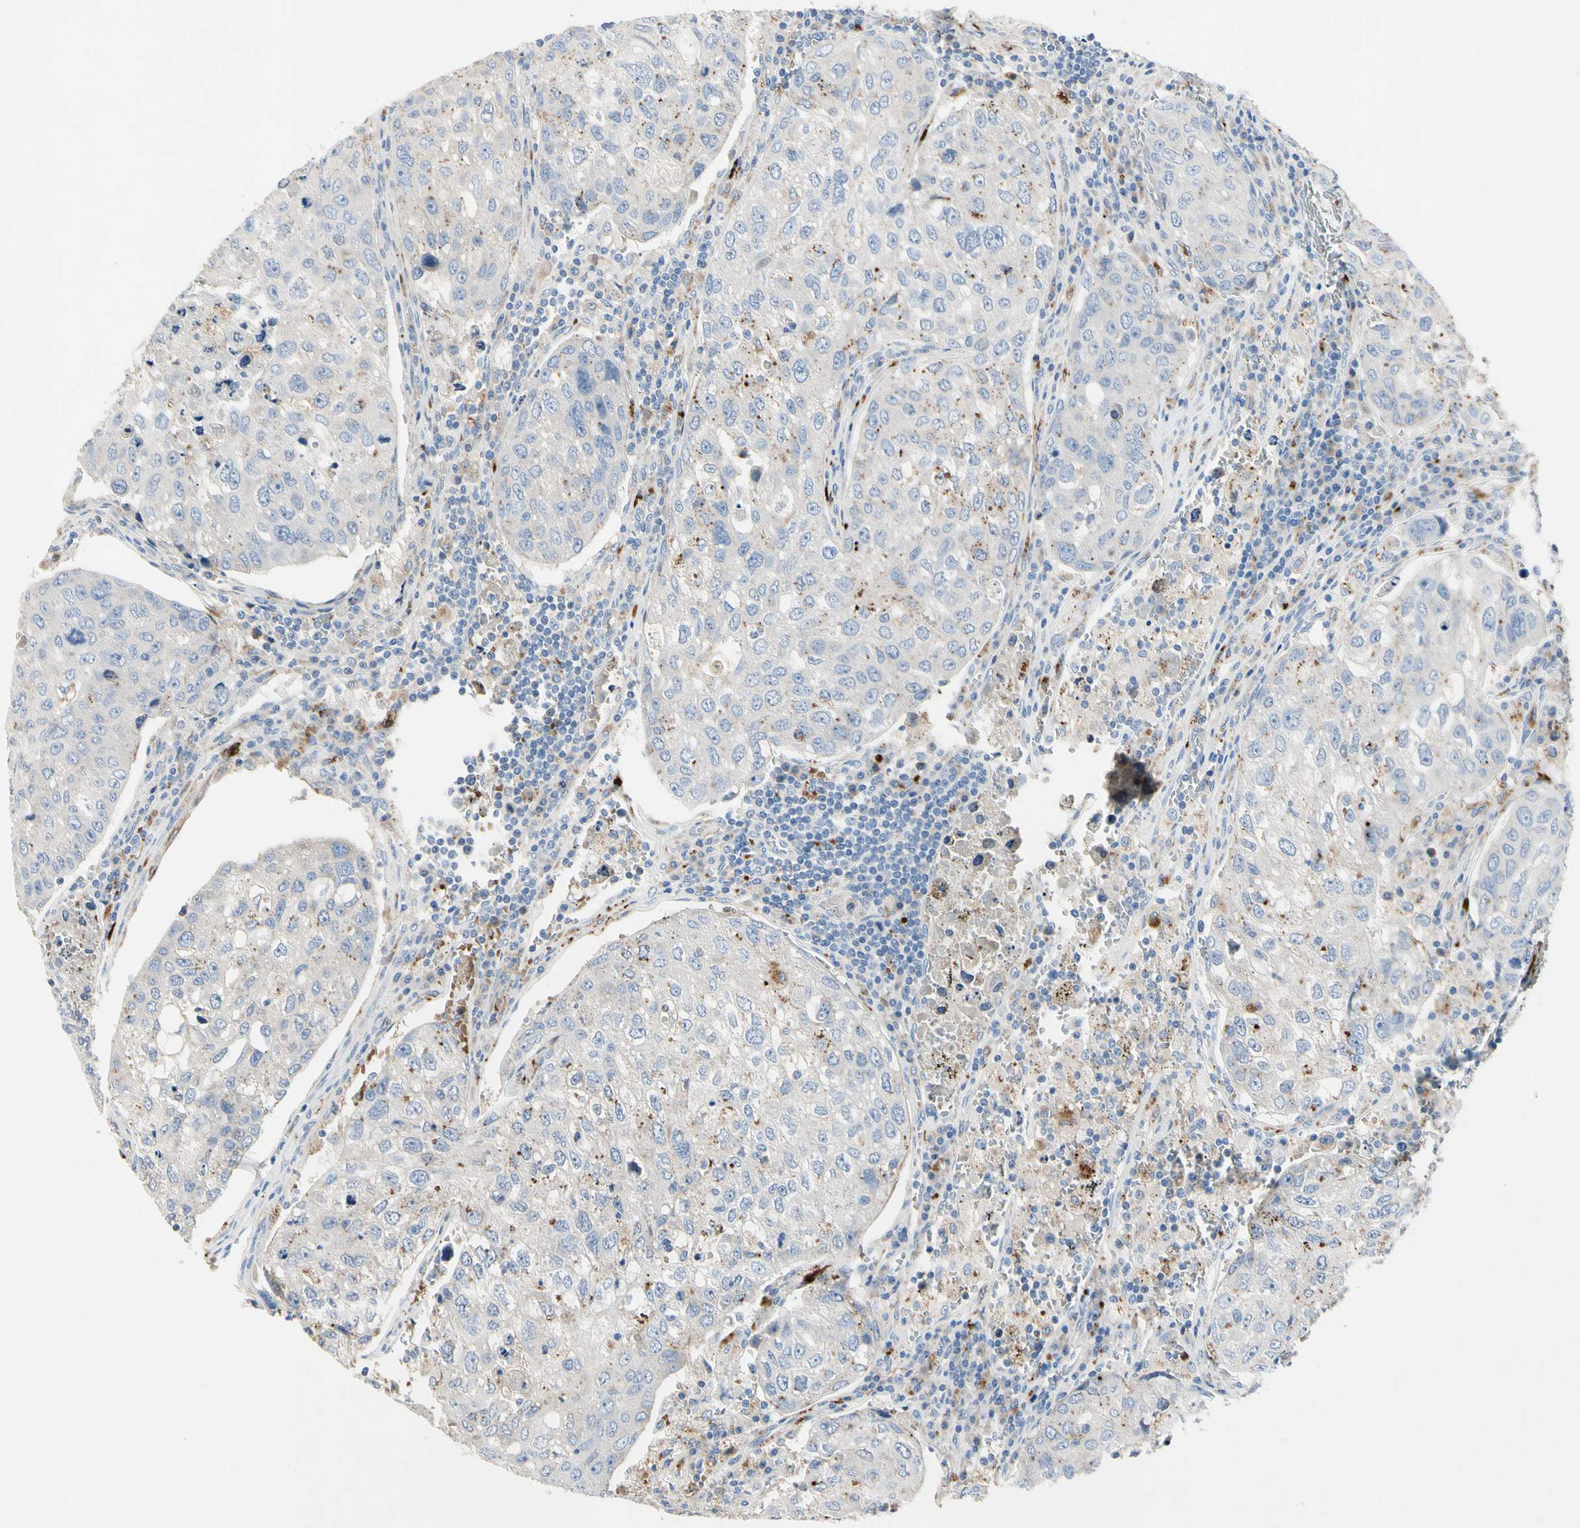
{"staining": {"intensity": "moderate", "quantity": "25%-75%", "location": "cytoplasmic/membranous"}, "tissue": "urothelial cancer", "cell_type": "Tumor cells", "image_type": "cancer", "snomed": [{"axis": "morphology", "description": "Urothelial carcinoma, High grade"}, {"axis": "topography", "description": "Lymph node"}, {"axis": "topography", "description": "Urinary bladder"}], "caption": "Immunohistochemical staining of human high-grade urothelial carcinoma demonstrates moderate cytoplasmic/membranous protein positivity in about 25%-75% of tumor cells. Ihc stains the protein in brown and the nuclei are stained blue.", "gene": "RETSAT", "patient": {"sex": "male", "age": 51}}